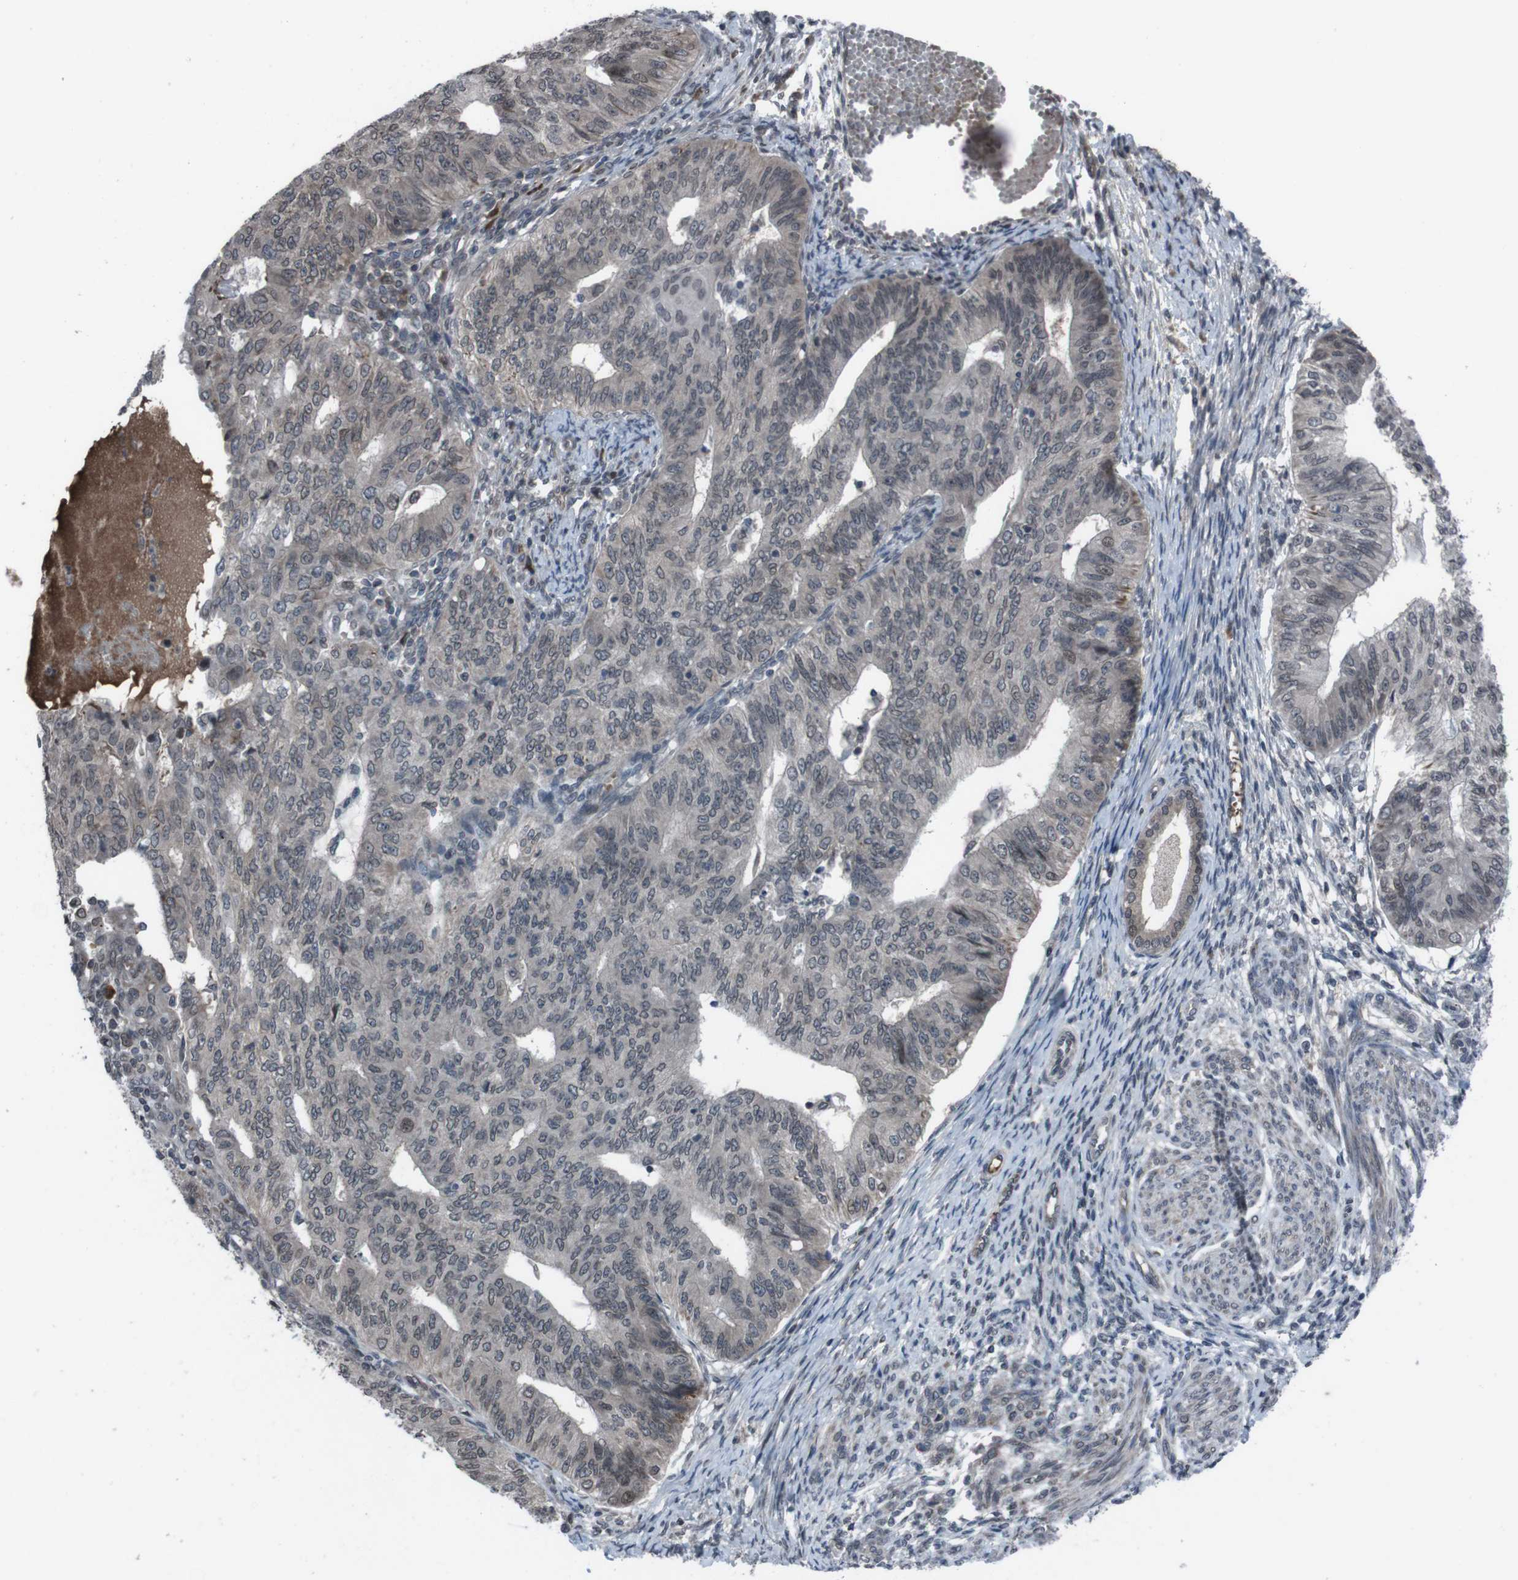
{"staining": {"intensity": "weak", "quantity": "<25%", "location": "cytoplasmic/membranous,nuclear"}, "tissue": "endometrial cancer", "cell_type": "Tumor cells", "image_type": "cancer", "snomed": [{"axis": "morphology", "description": "Adenocarcinoma, NOS"}, {"axis": "topography", "description": "Endometrium"}], "caption": "Endometrial cancer stained for a protein using immunohistochemistry (IHC) shows no positivity tumor cells.", "gene": "SS18L1", "patient": {"sex": "female", "age": 32}}